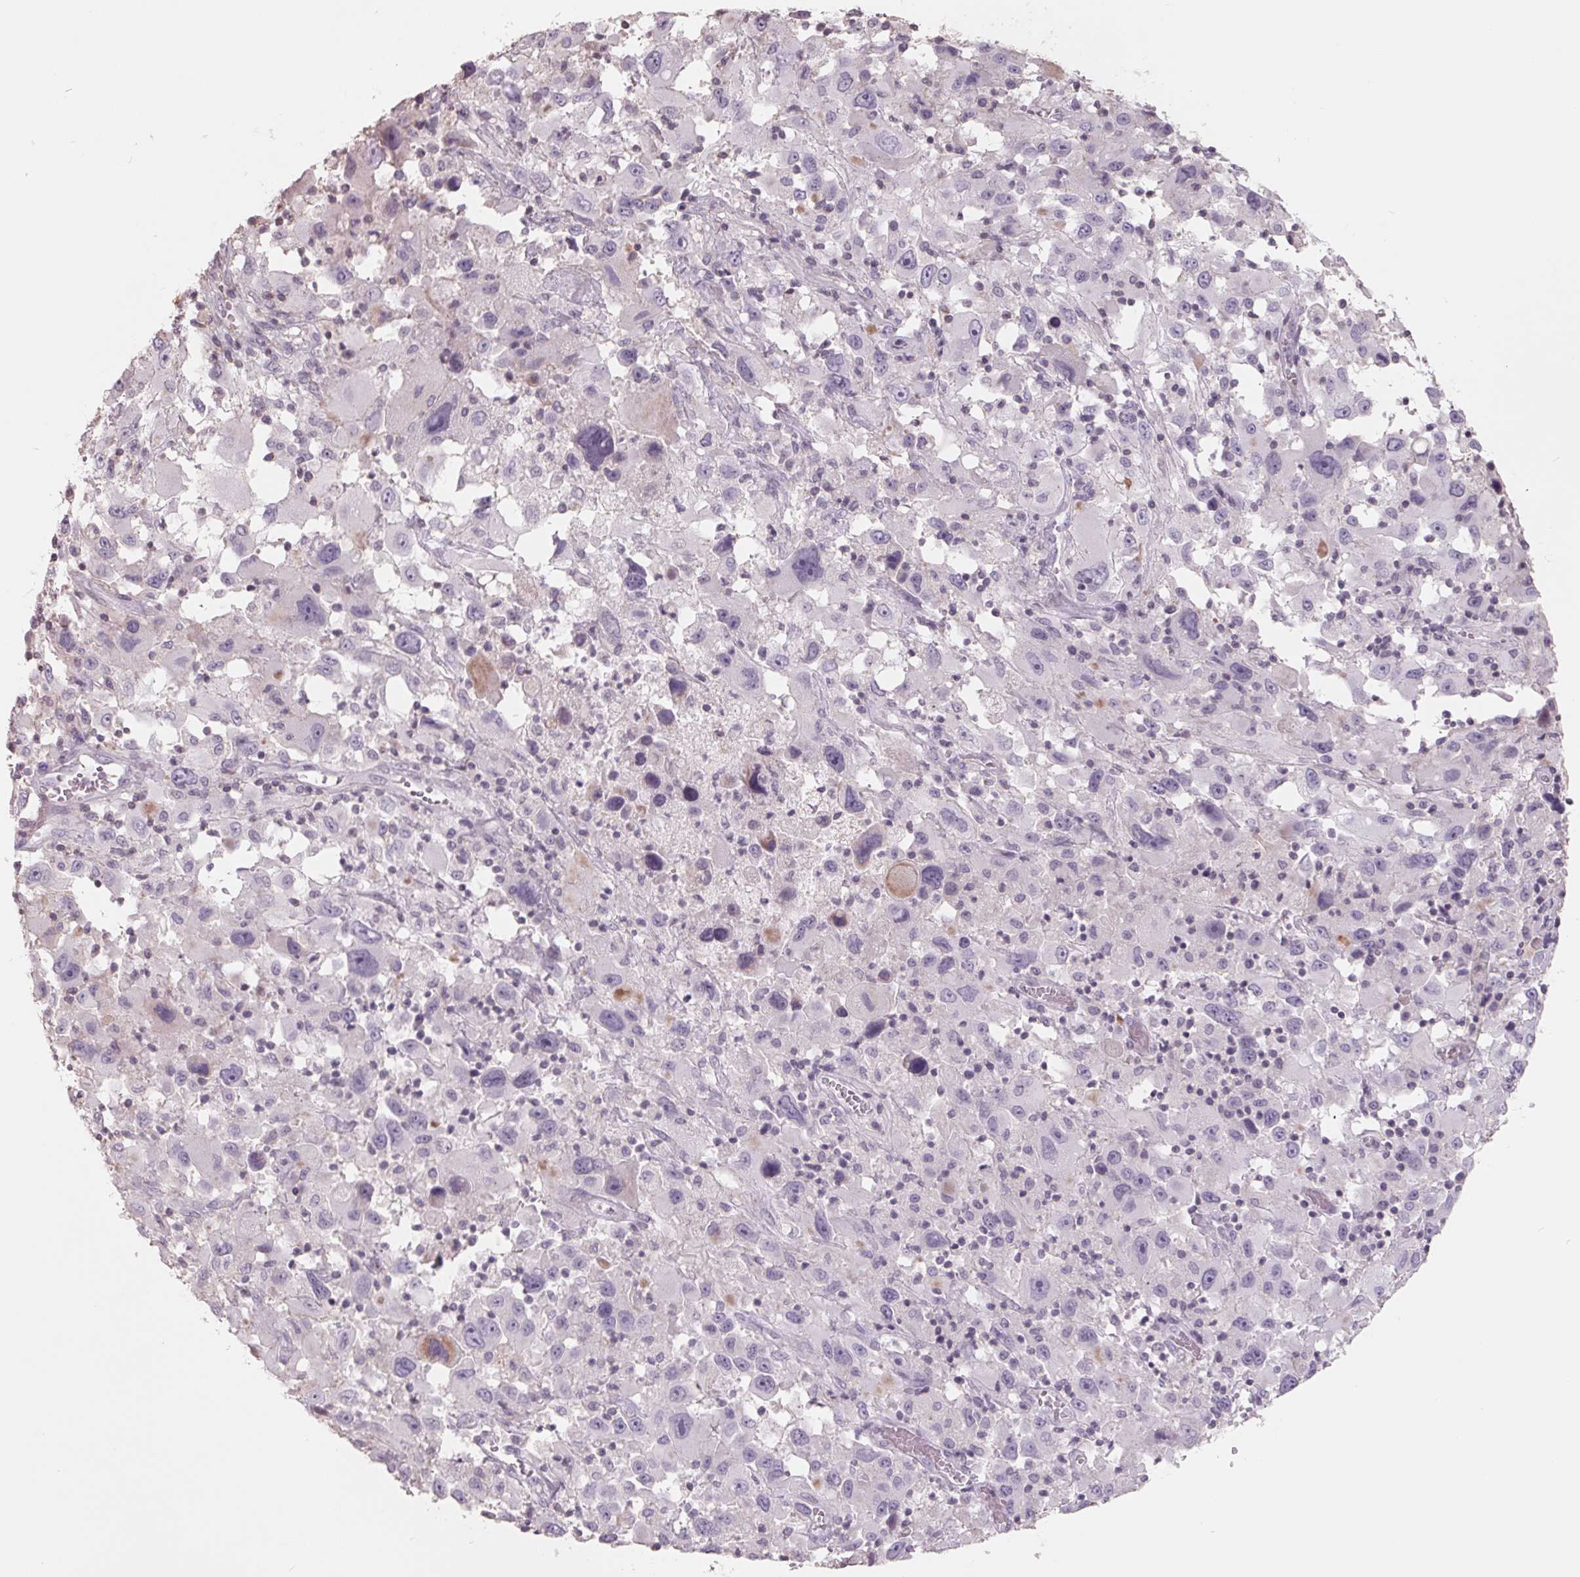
{"staining": {"intensity": "negative", "quantity": "none", "location": "none"}, "tissue": "melanoma", "cell_type": "Tumor cells", "image_type": "cancer", "snomed": [{"axis": "morphology", "description": "Malignant melanoma, Metastatic site"}, {"axis": "topography", "description": "Soft tissue"}], "caption": "IHC histopathology image of human melanoma stained for a protein (brown), which displays no expression in tumor cells. (Immunohistochemistry, brightfield microscopy, high magnification).", "gene": "FTCD", "patient": {"sex": "male", "age": 50}}